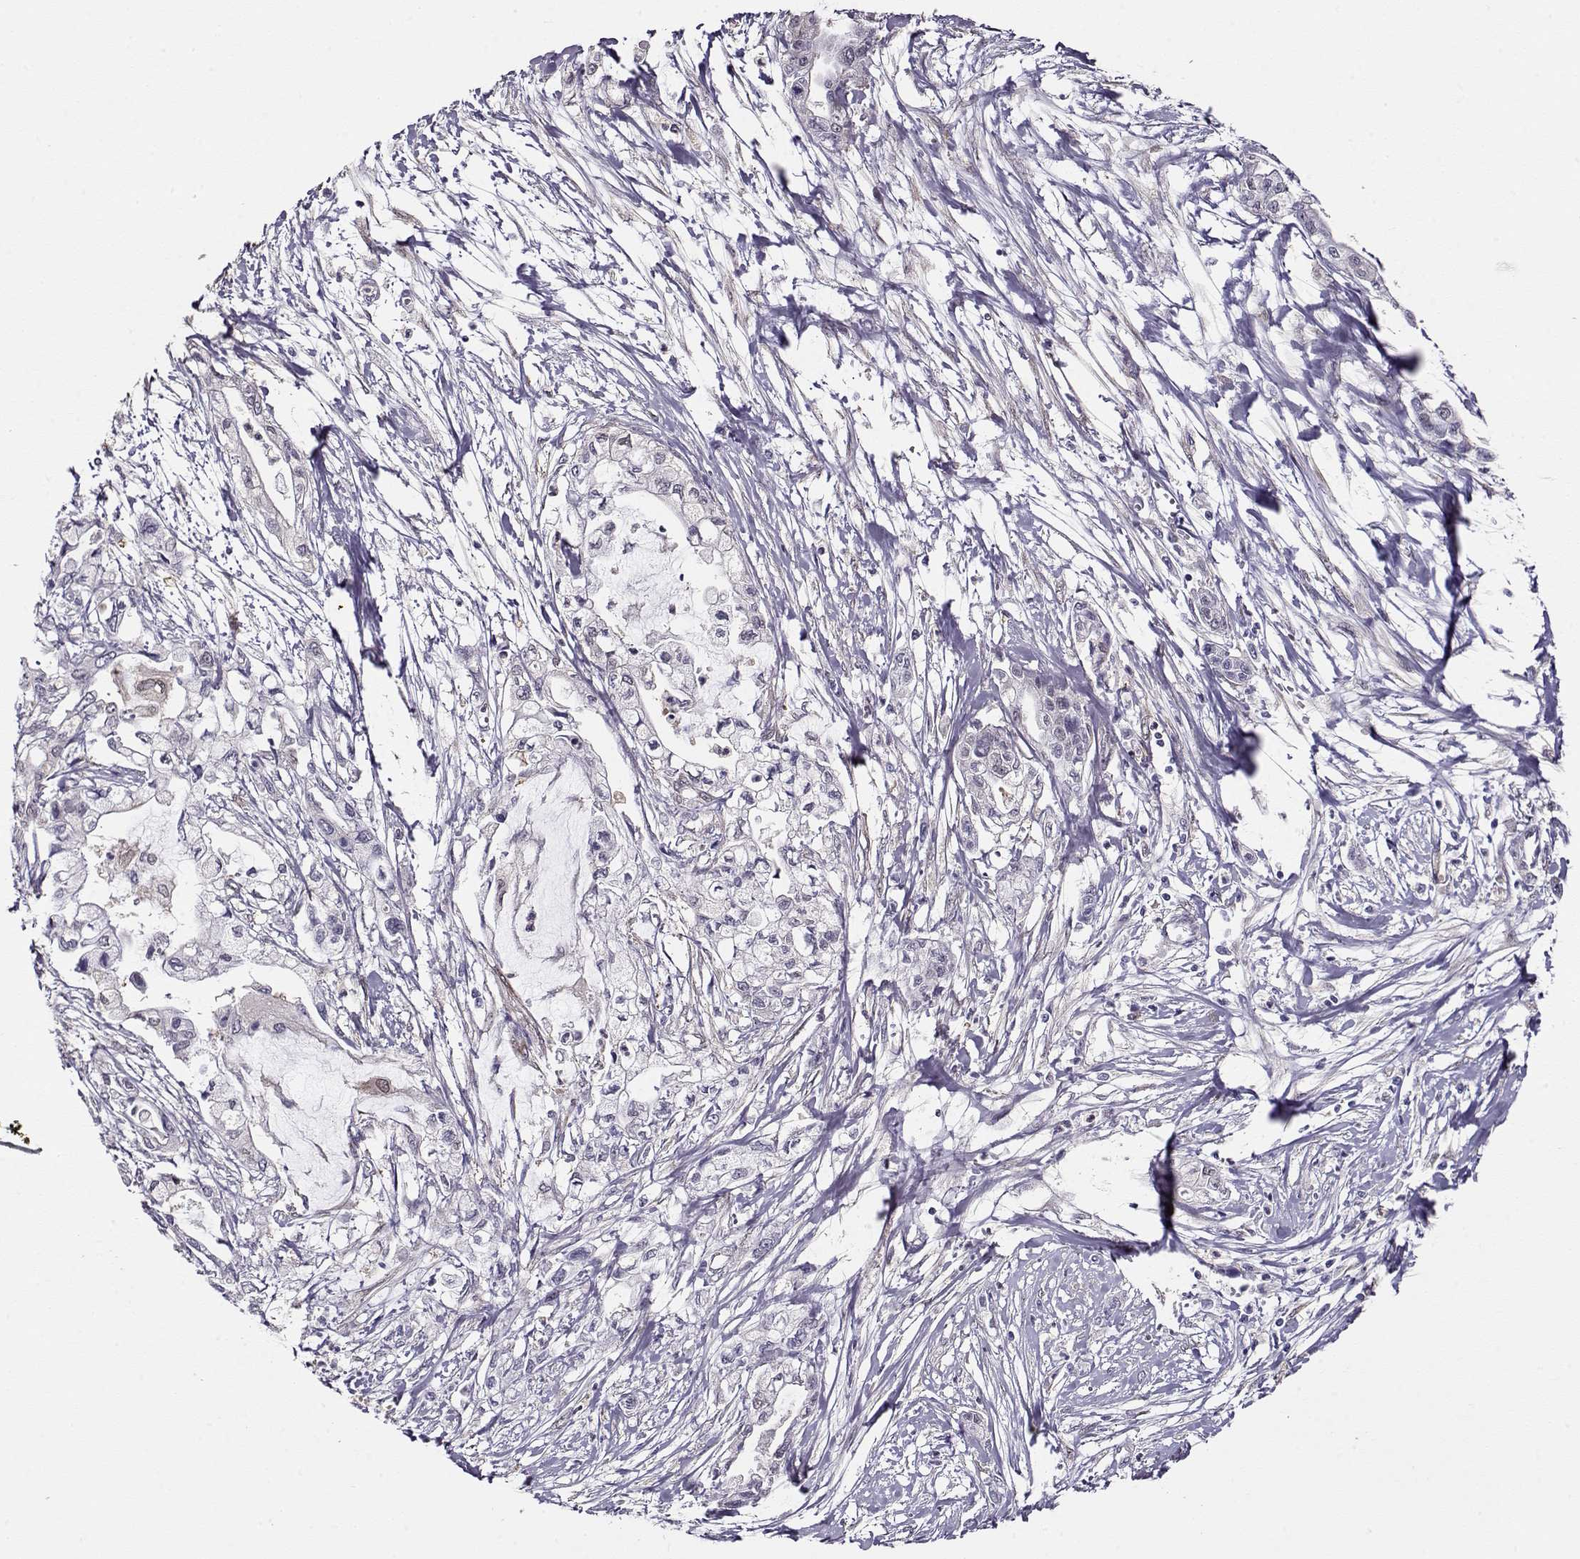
{"staining": {"intensity": "negative", "quantity": "none", "location": "none"}, "tissue": "pancreatic cancer", "cell_type": "Tumor cells", "image_type": "cancer", "snomed": [{"axis": "morphology", "description": "Adenocarcinoma, NOS"}, {"axis": "topography", "description": "Pancreas"}], "caption": "The image shows no significant staining in tumor cells of pancreatic cancer (adenocarcinoma).", "gene": "CCR8", "patient": {"sex": "male", "age": 54}}